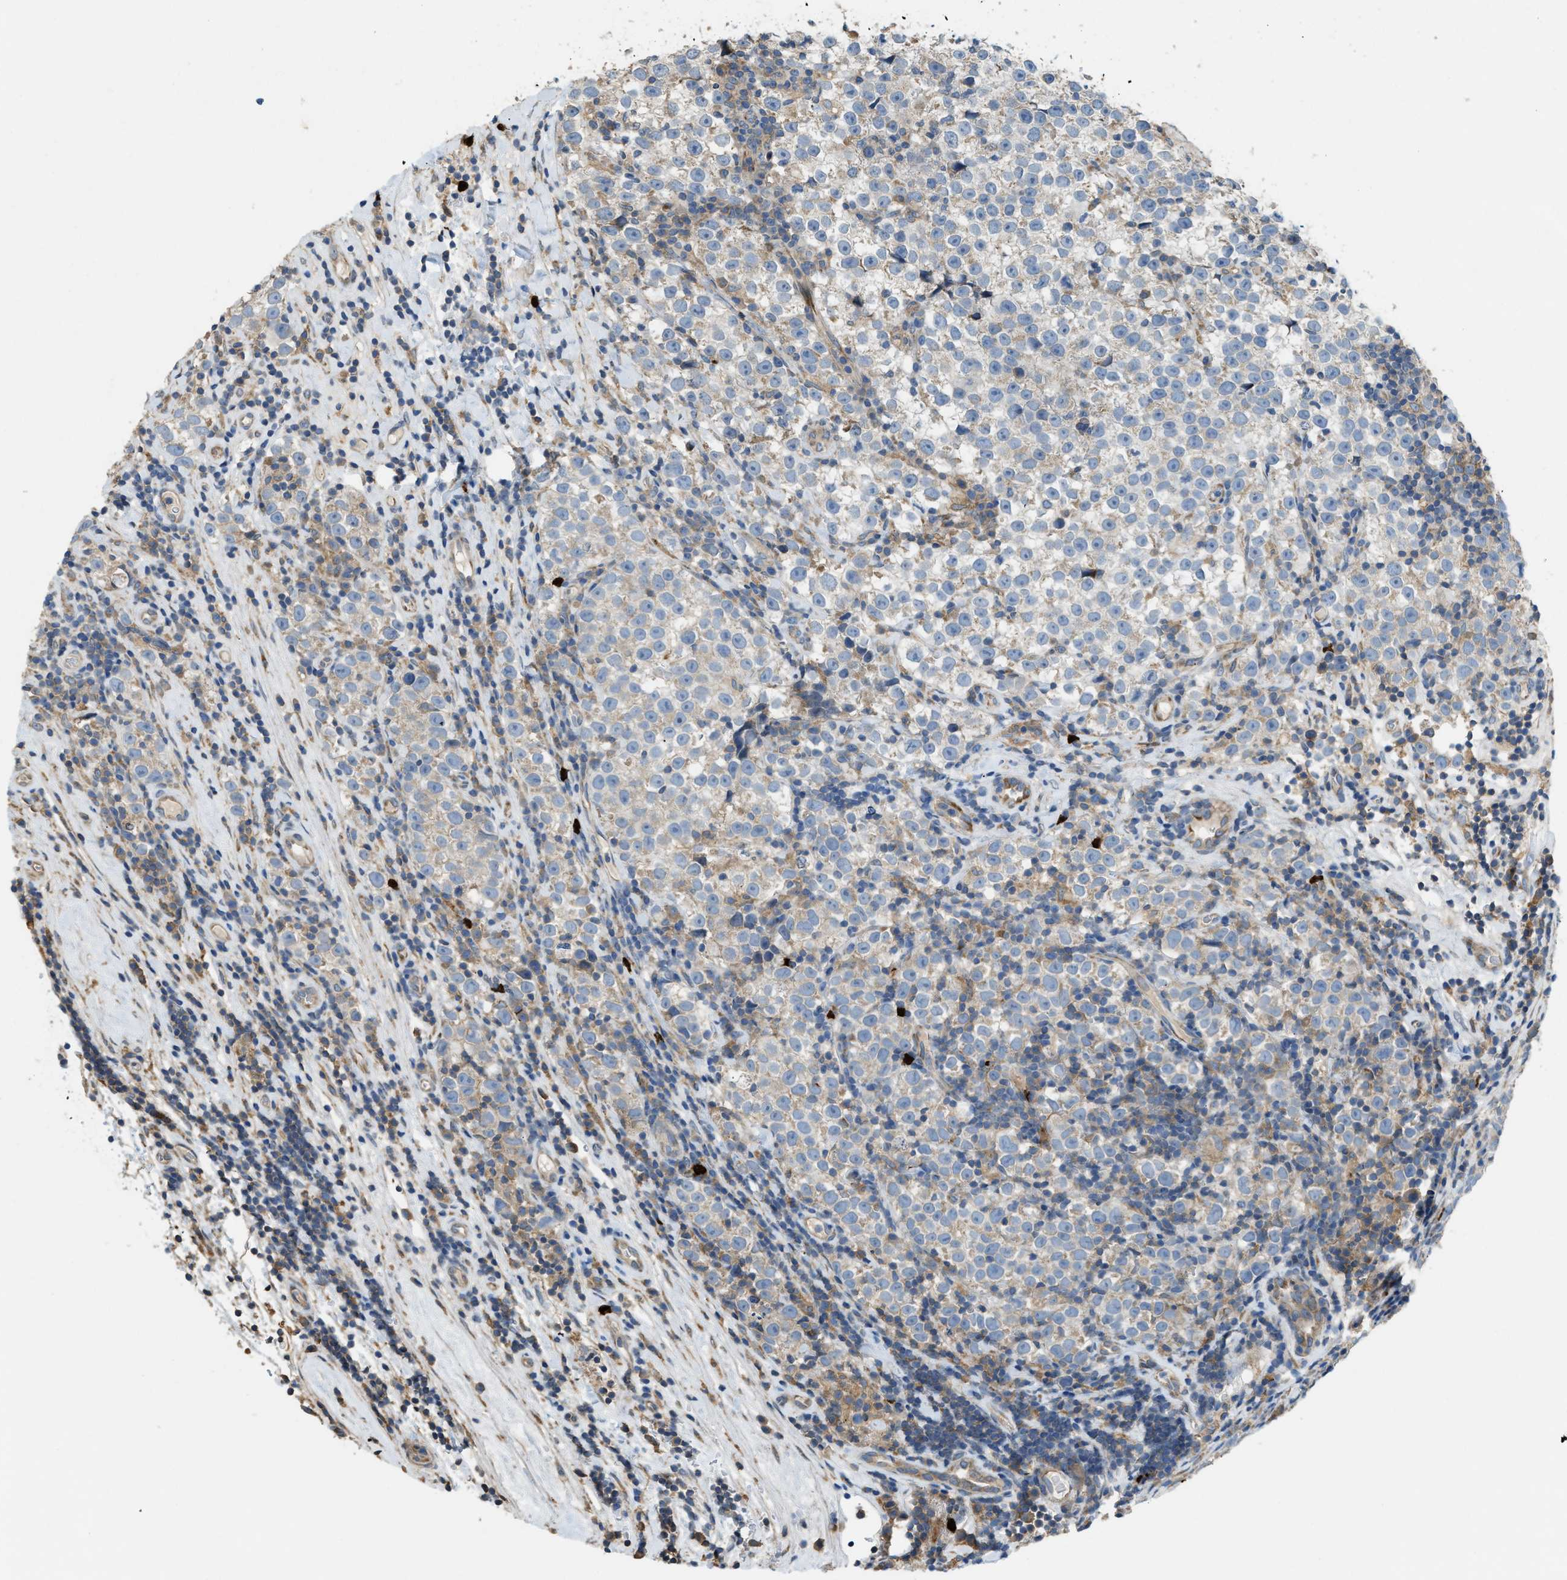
{"staining": {"intensity": "weak", "quantity": "<25%", "location": "cytoplasmic/membranous"}, "tissue": "testis cancer", "cell_type": "Tumor cells", "image_type": "cancer", "snomed": [{"axis": "morphology", "description": "Normal tissue, NOS"}, {"axis": "morphology", "description": "Seminoma, NOS"}, {"axis": "topography", "description": "Testis"}], "caption": "Tumor cells show no significant positivity in seminoma (testis).", "gene": "TMEM68", "patient": {"sex": "male", "age": 43}}